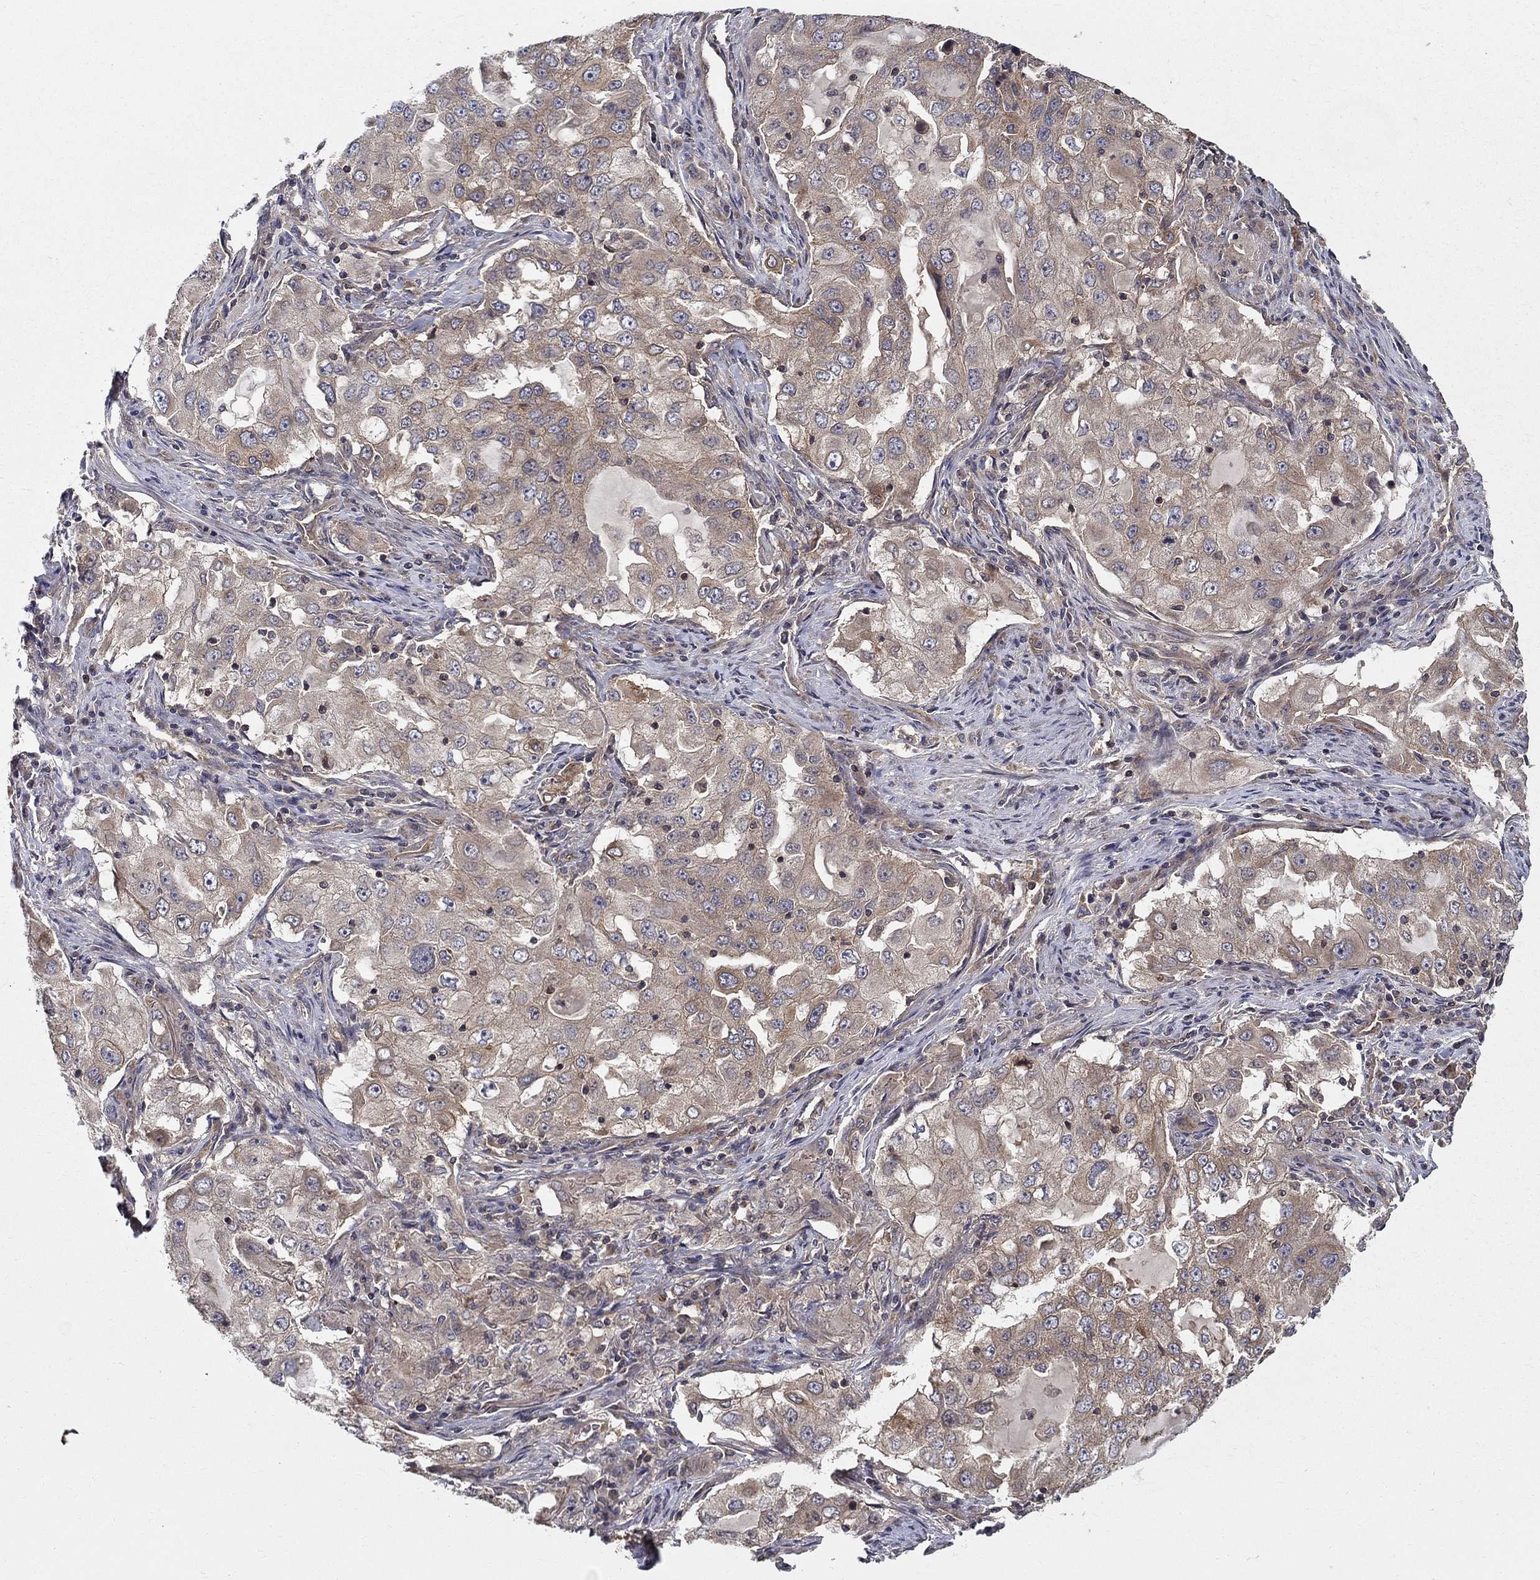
{"staining": {"intensity": "weak", "quantity": "25%-75%", "location": "cytoplasmic/membranous"}, "tissue": "lung cancer", "cell_type": "Tumor cells", "image_type": "cancer", "snomed": [{"axis": "morphology", "description": "Adenocarcinoma, NOS"}, {"axis": "topography", "description": "Lung"}], "caption": "Lung cancer (adenocarcinoma) tissue reveals weak cytoplasmic/membranous staining in approximately 25%-75% of tumor cells, visualized by immunohistochemistry.", "gene": "BMERB1", "patient": {"sex": "female", "age": 61}}